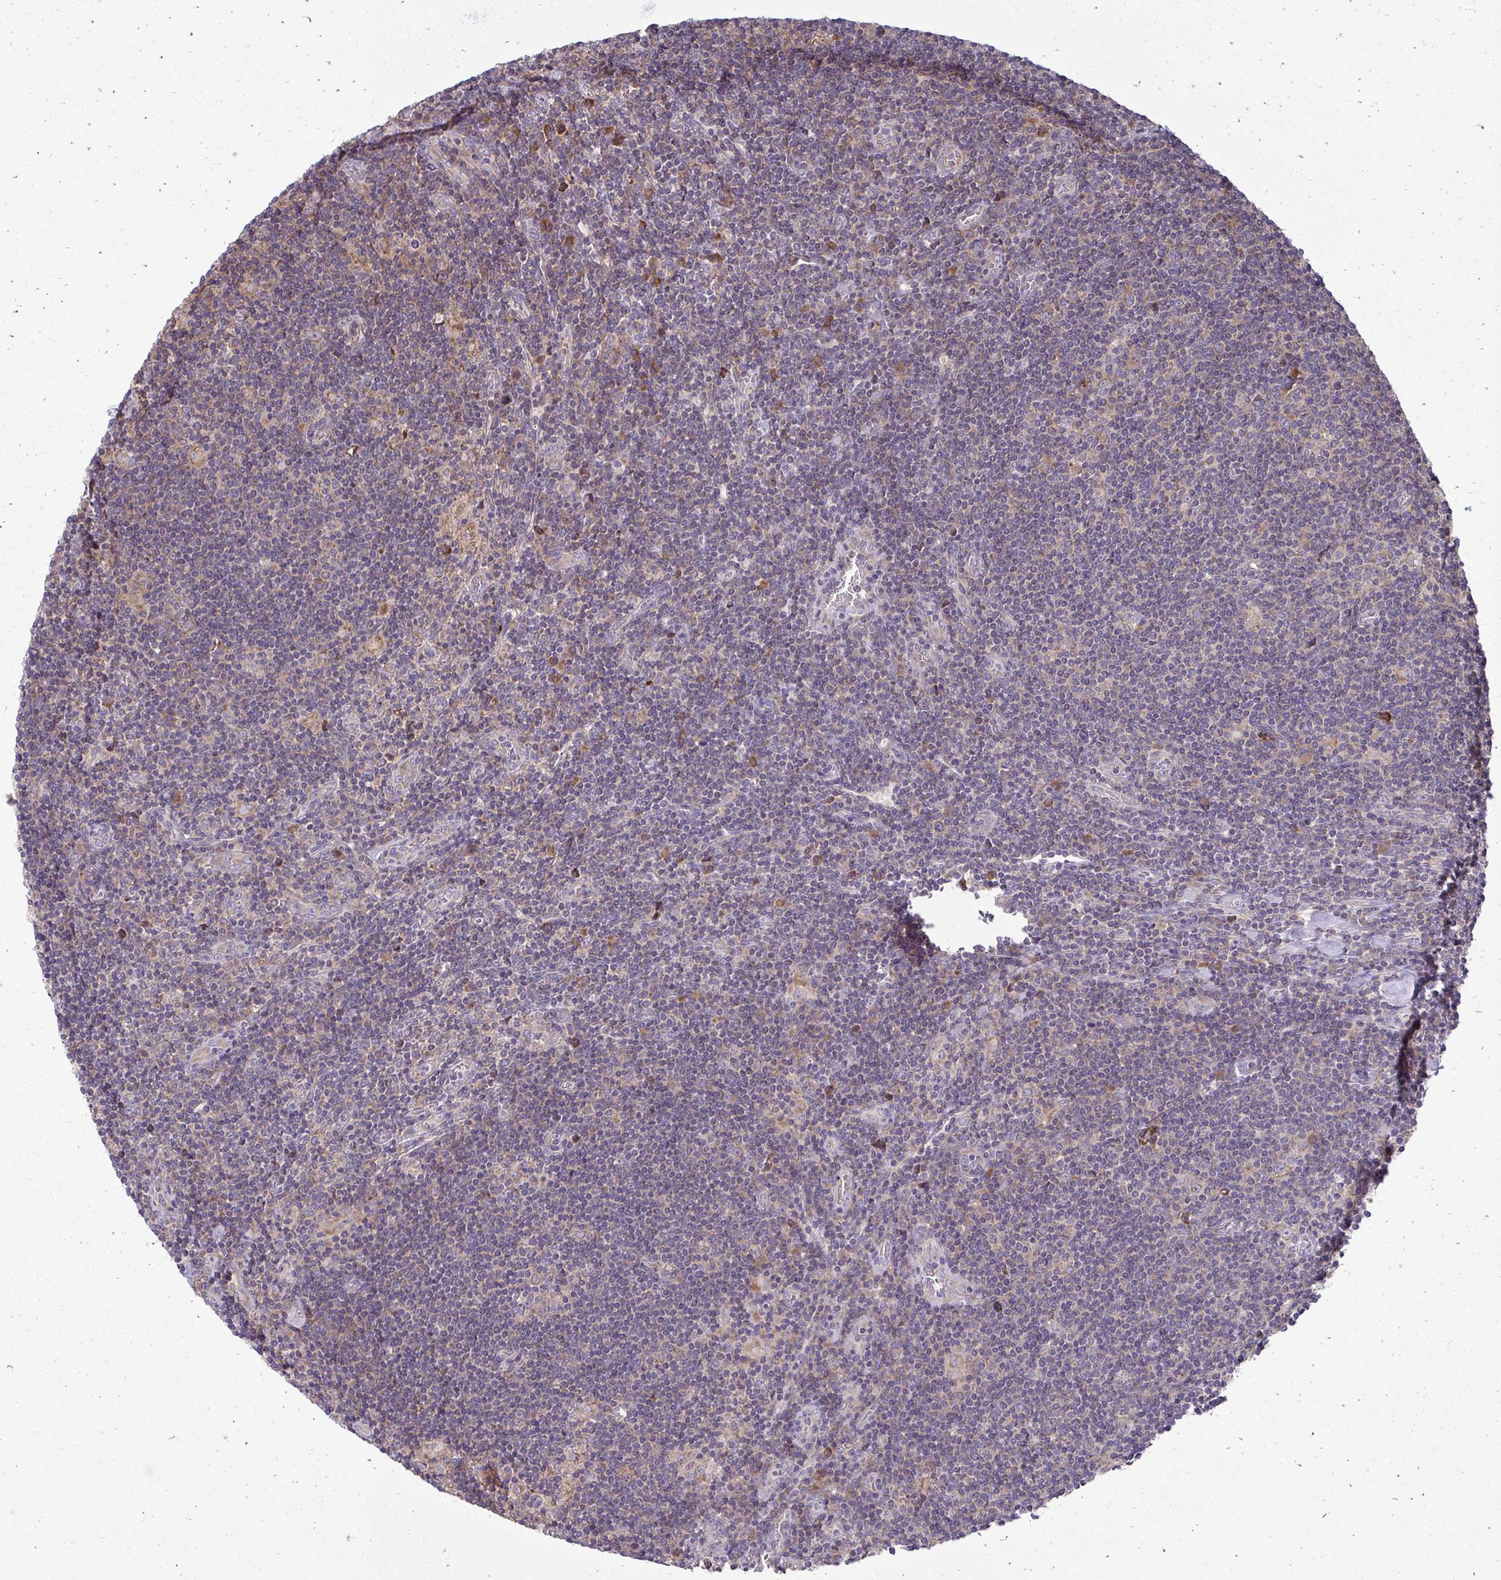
{"staining": {"intensity": "moderate", "quantity": "<25%", "location": "cytoplasmic/membranous"}, "tissue": "lymphoma", "cell_type": "Tumor cells", "image_type": "cancer", "snomed": [{"axis": "morphology", "description": "Hodgkin's disease, NOS"}, {"axis": "topography", "description": "Lymph node"}], "caption": "Moderate cytoplasmic/membranous protein expression is present in about <25% of tumor cells in Hodgkin's disease. (IHC, brightfield microscopy, high magnification).", "gene": "RPLP2", "patient": {"sex": "male", "age": 40}}